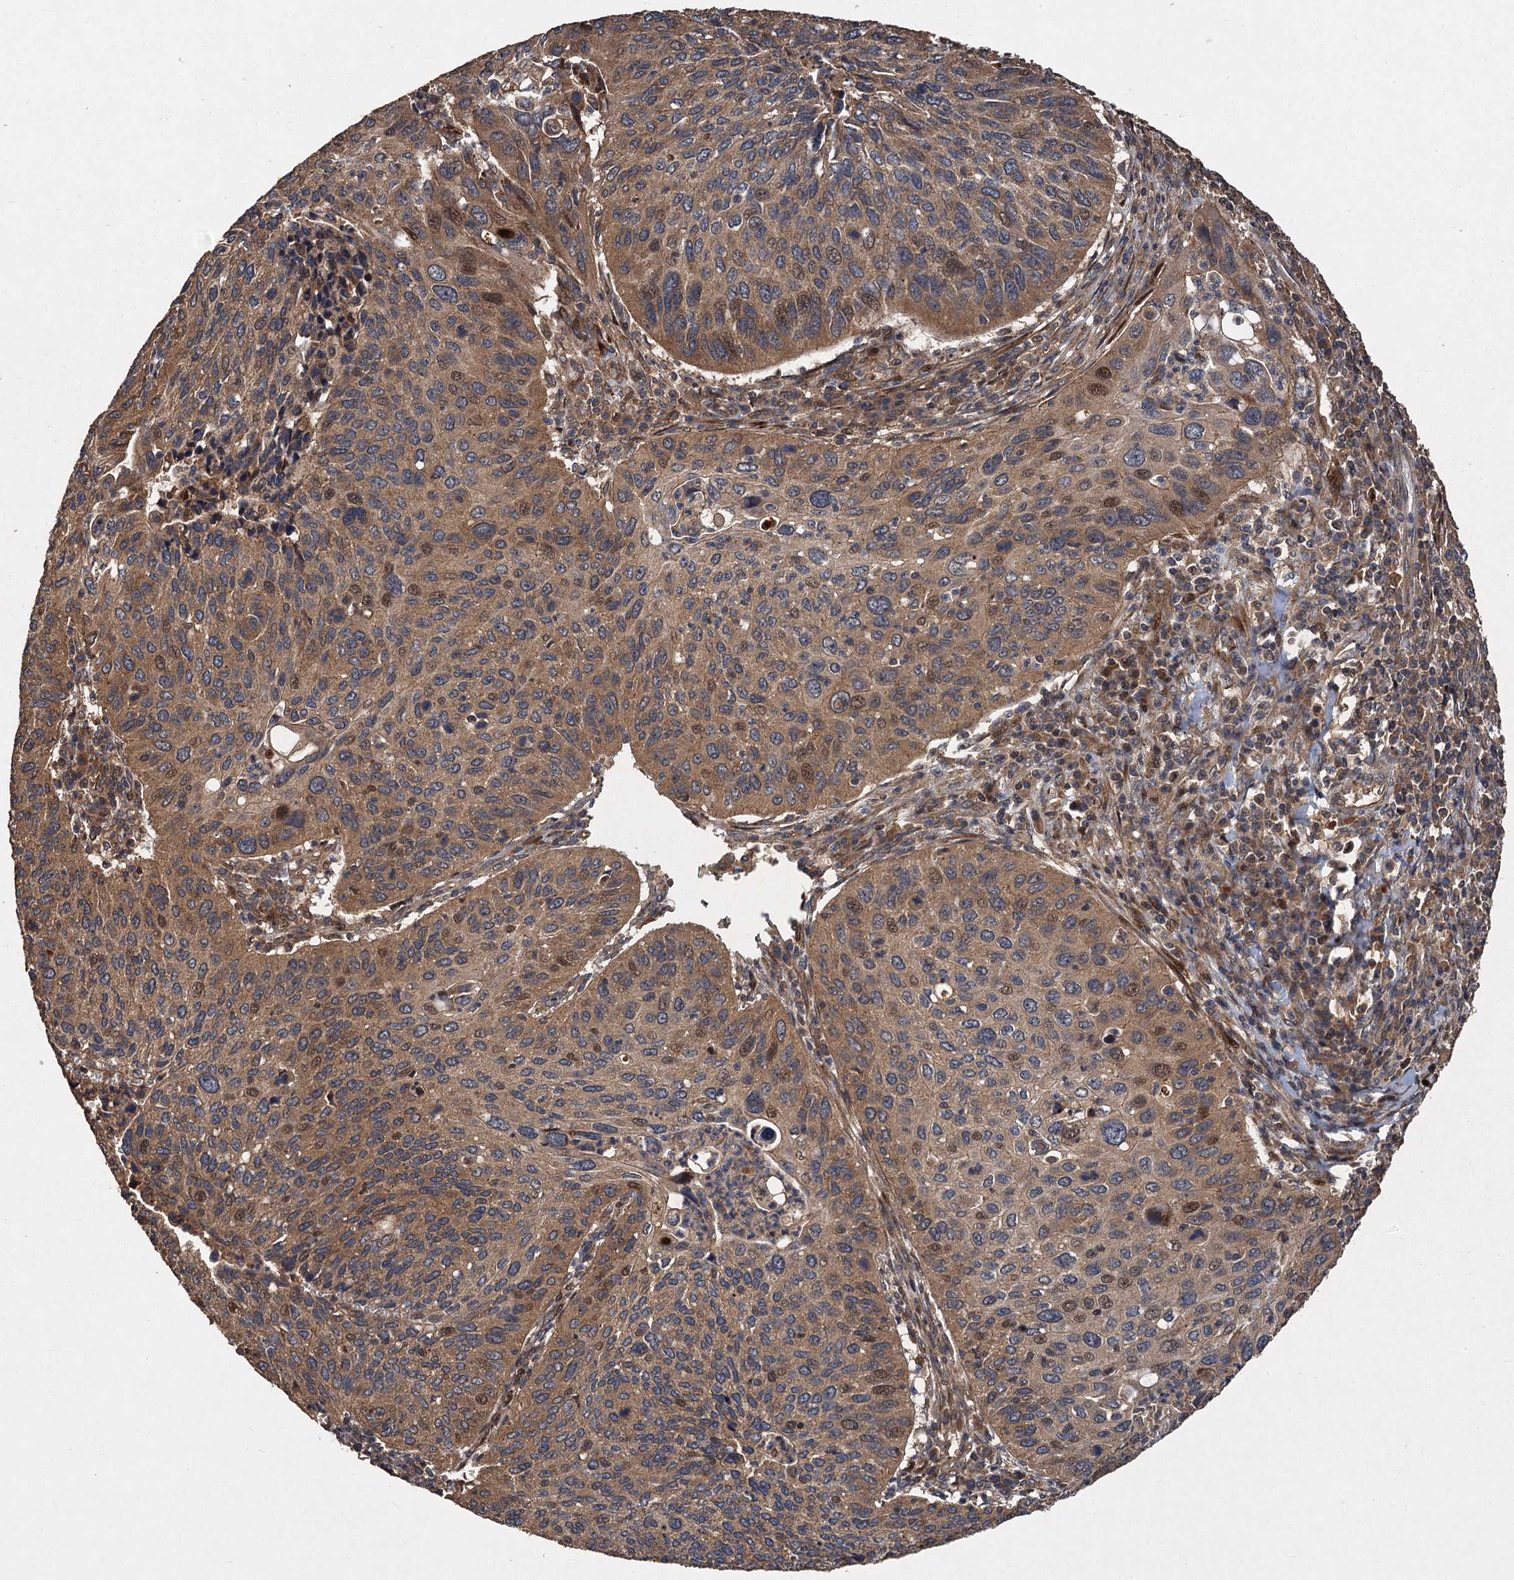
{"staining": {"intensity": "moderate", "quantity": ">75%", "location": "cytoplasmic/membranous,nuclear"}, "tissue": "cervical cancer", "cell_type": "Tumor cells", "image_type": "cancer", "snomed": [{"axis": "morphology", "description": "Squamous cell carcinoma, NOS"}, {"axis": "topography", "description": "Cervix"}], "caption": "This photomicrograph displays IHC staining of squamous cell carcinoma (cervical), with medium moderate cytoplasmic/membranous and nuclear staining in about >75% of tumor cells.", "gene": "TMEM39B", "patient": {"sex": "female", "age": 38}}